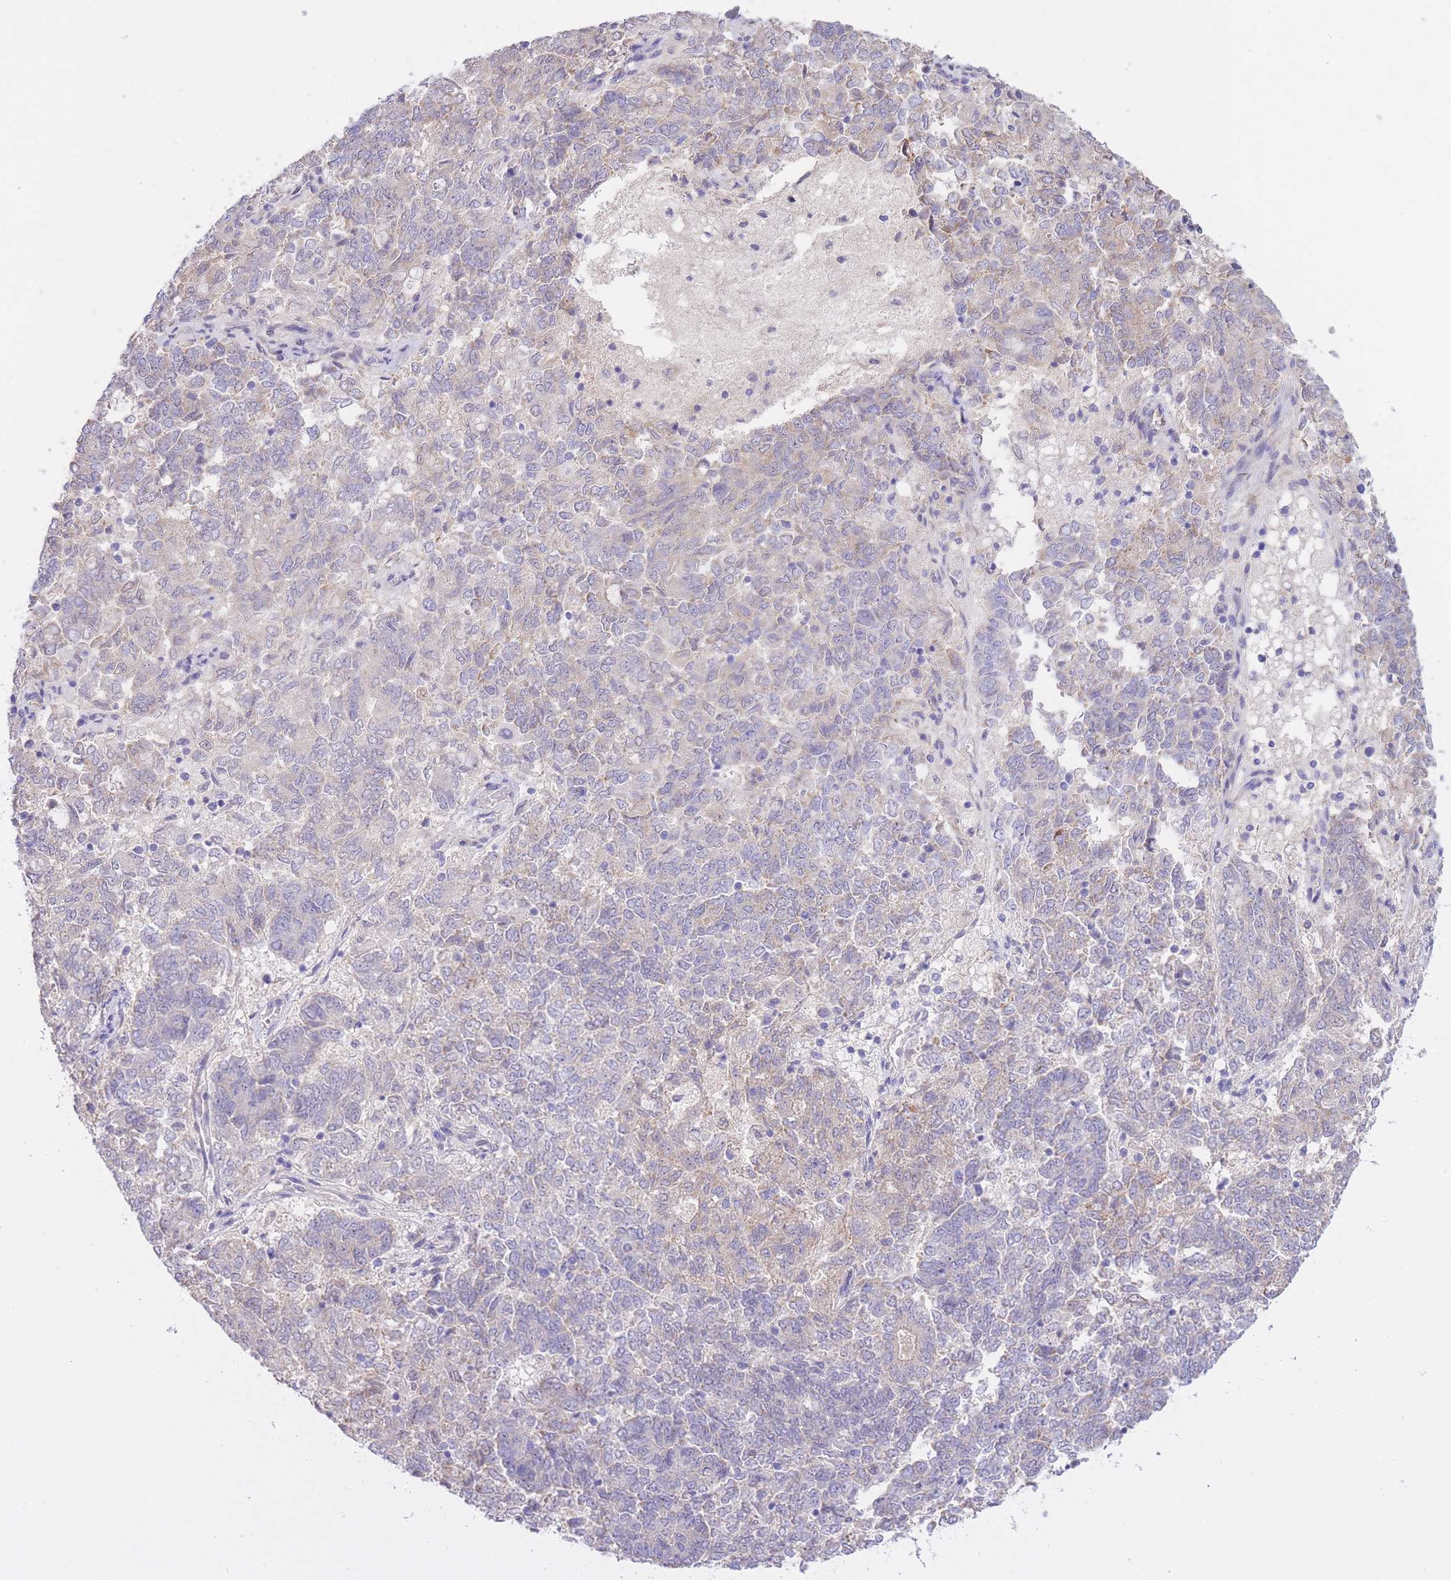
{"staining": {"intensity": "negative", "quantity": "none", "location": "none"}, "tissue": "endometrial cancer", "cell_type": "Tumor cells", "image_type": "cancer", "snomed": [{"axis": "morphology", "description": "Adenocarcinoma, NOS"}, {"axis": "topography", "description": "Endometrium"}], "caption": "Immunohistochemistry of endometrial cancer (adenocarcinoma) demonstrates no positivity in tumor cells.", "gene": "PGM1", "patient": {"sex": "female", "age": 80}}